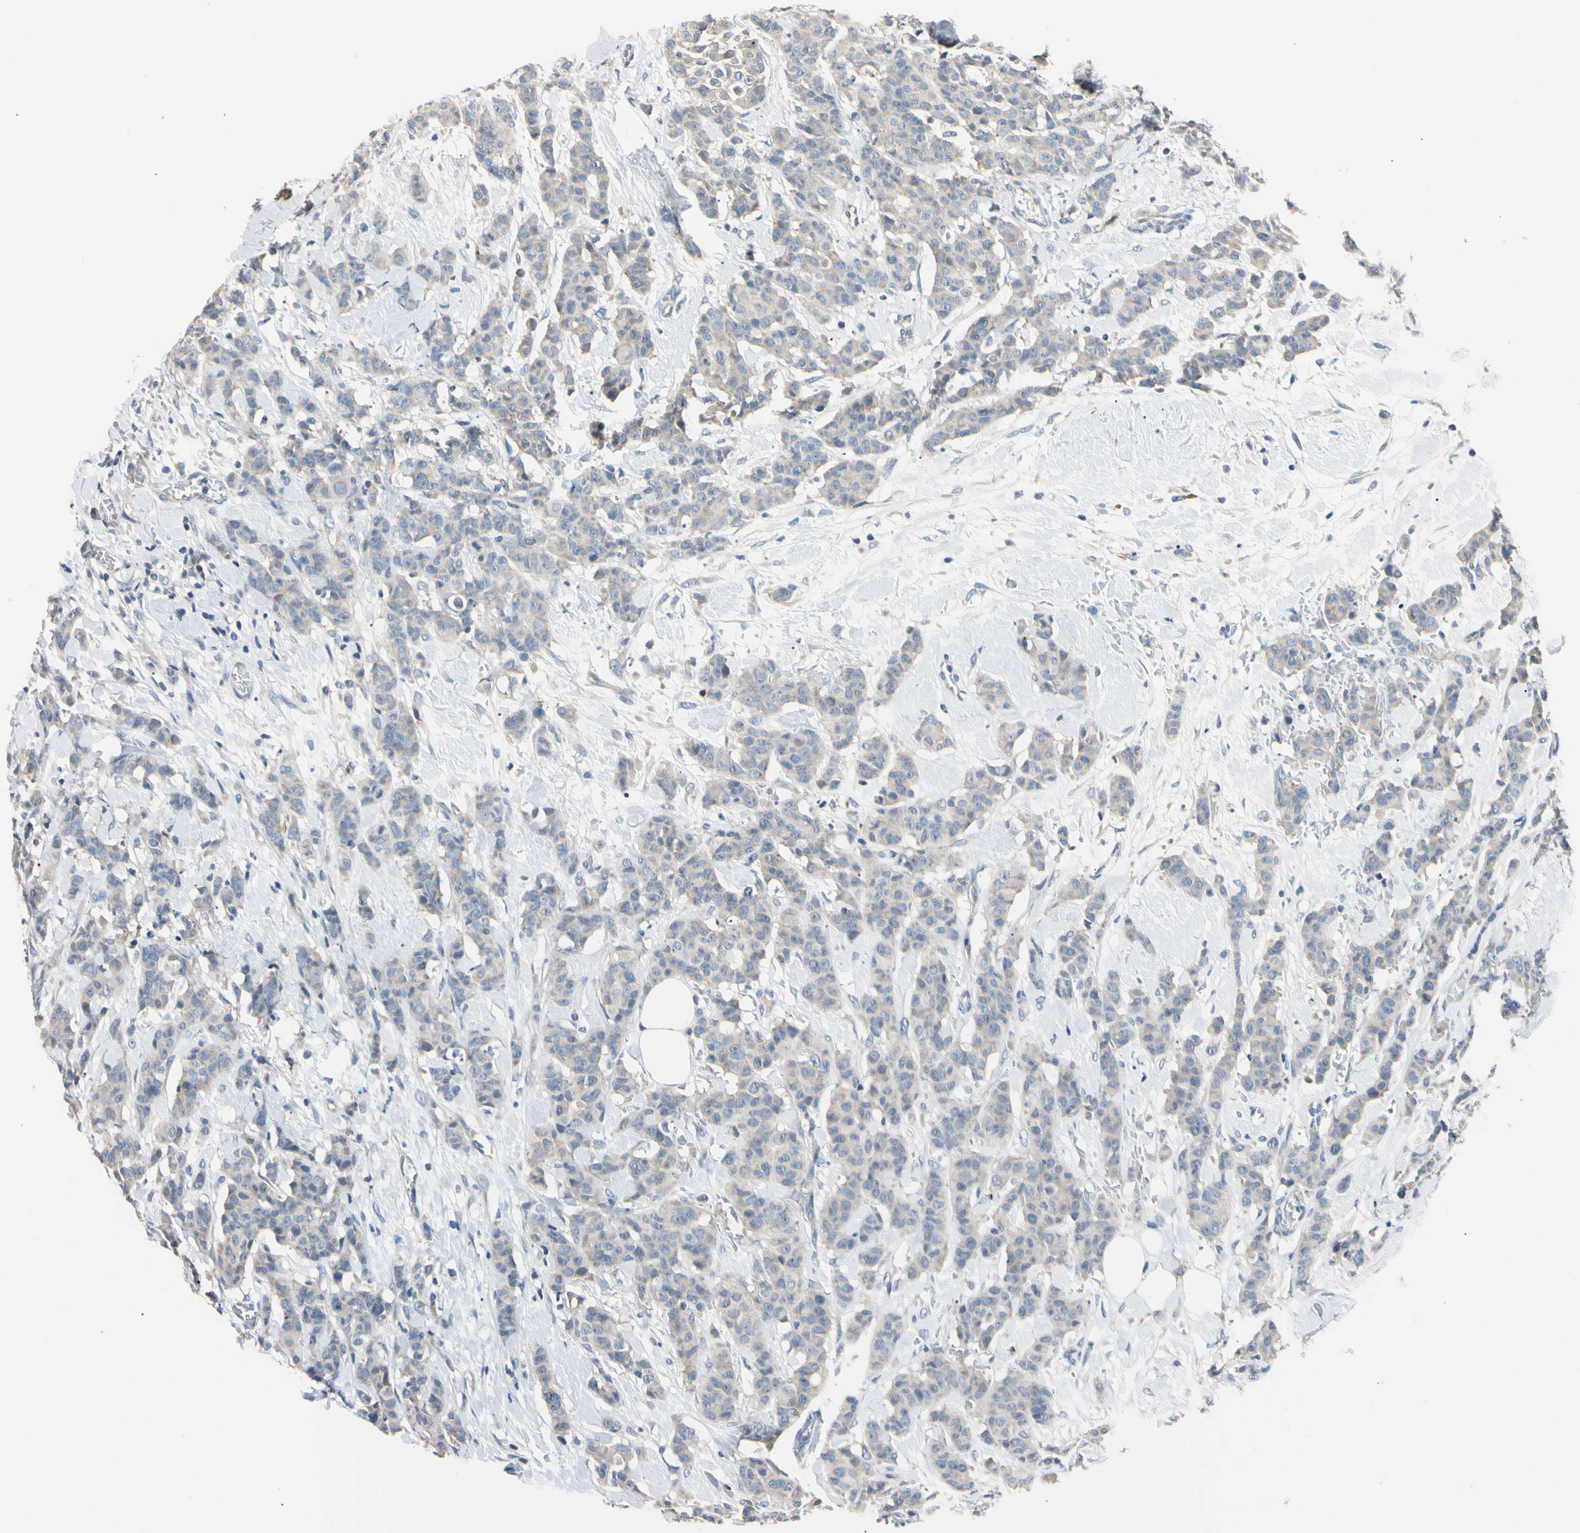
{"staining": {"intensity": "weak", "quantity": ">75%", "location": "cytoplasmic/membranous"}, "tissue": "breast cancer", "cell_type": "Tumor cells", "image_type": "cancer", "snomed": [{"axis": "morphology", "description": "Normal tissue, NOS"}, {"axis": "morphology", "description": "Duct carcinoma"}, {"axis": "topography", "description": "Breast"}], "caption": "DAB (3,3'-diaminobenzidine) immunohistochemical staining of human breast cancer (invasive ductal carcinoma) reveals weak cytoplasmic/membranous protein expression in about >75% of tumor cells. (DAB = brown stain, brightfield microscopy at high magnification).", "gene": "PNKD", "patient": {"sex": "female", "age": 40}}